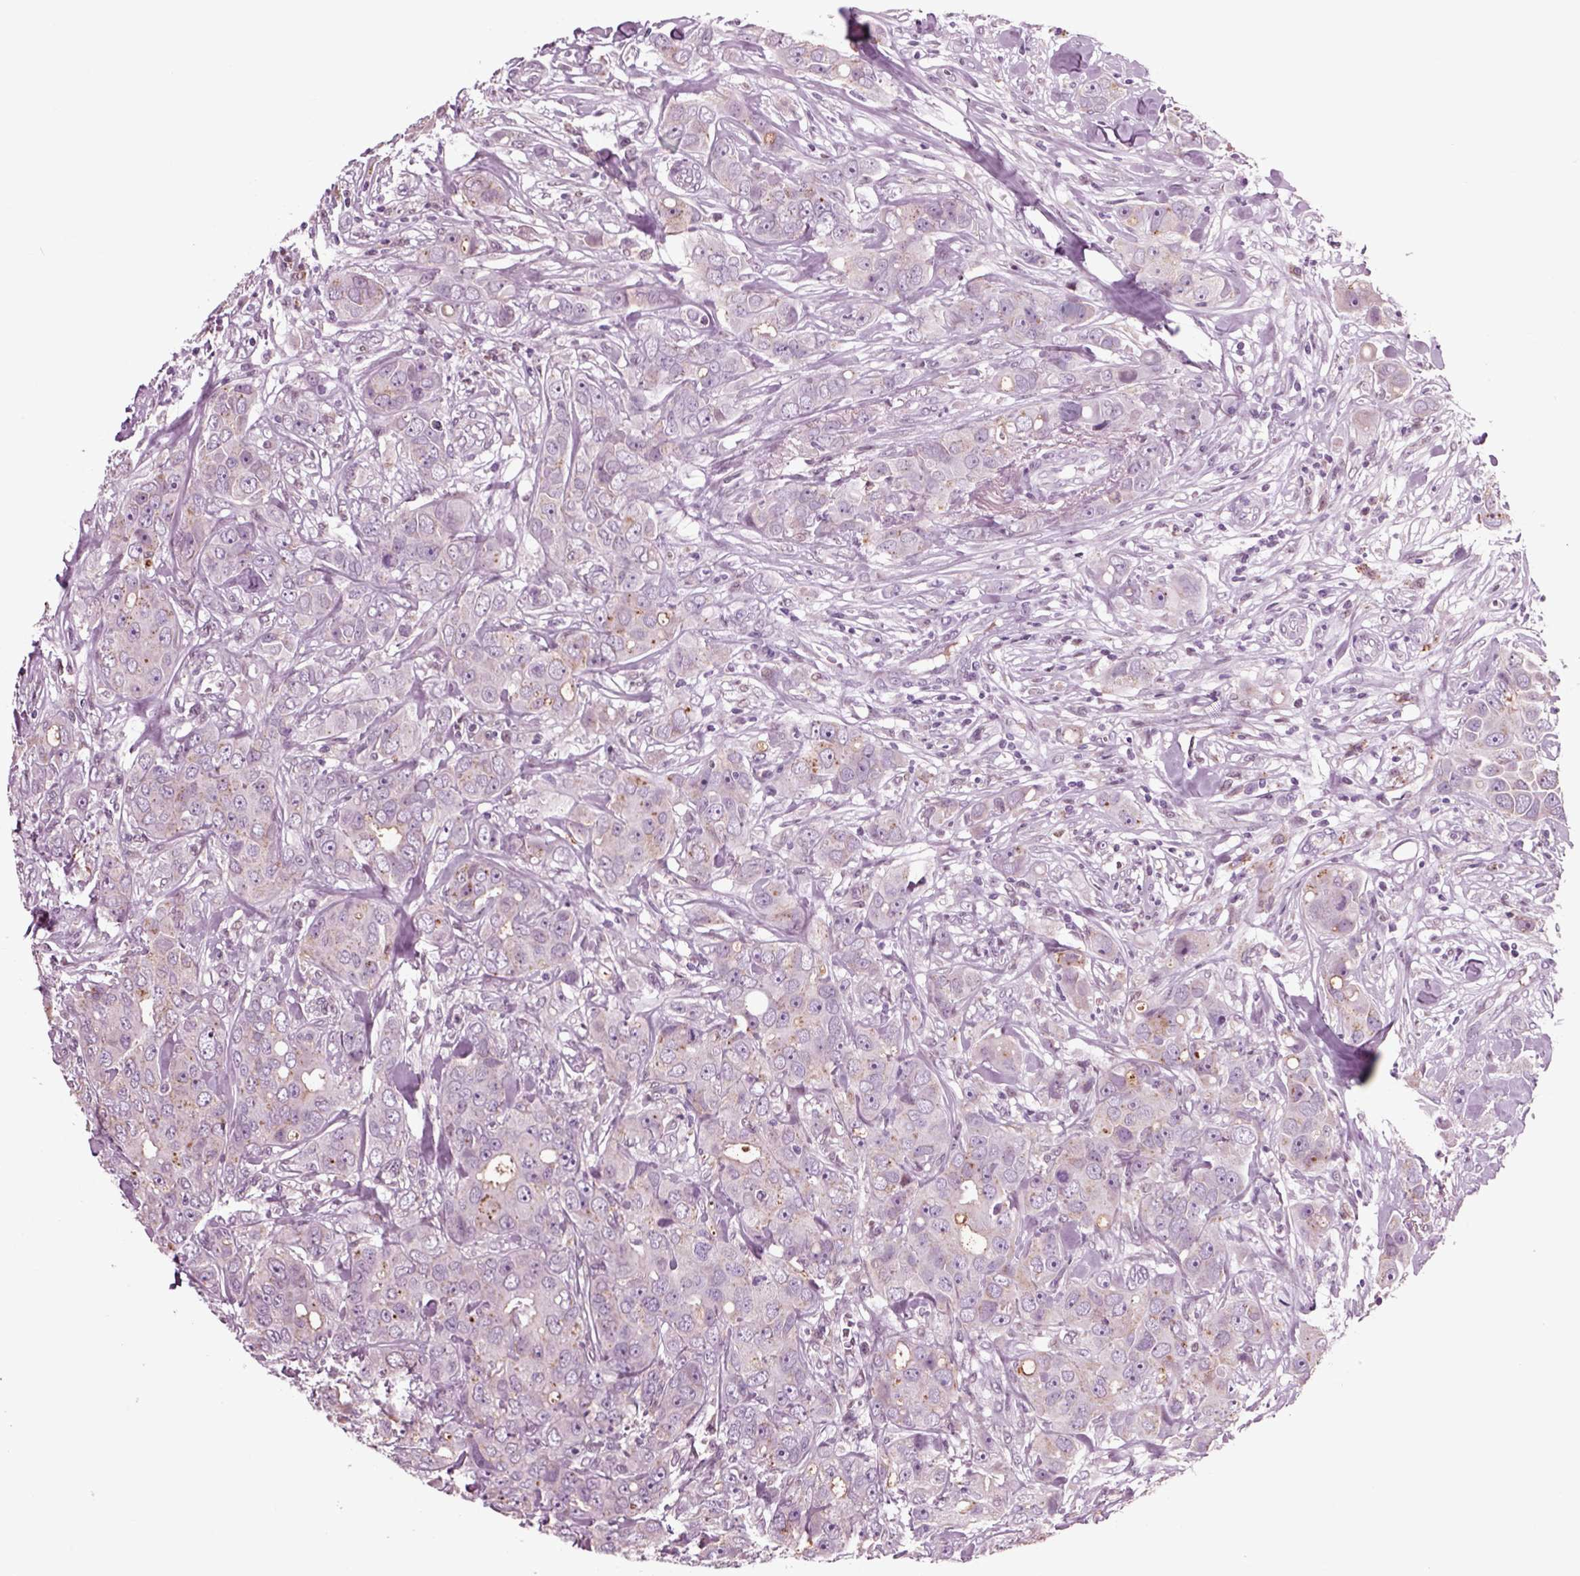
{"staining": {"intensity": "negative", "quantity": "none", "location": "none"}, "tissue": "breast cancer", "cell_type": "Tumor cells", "image_type": "cancer", "snomed": [{"axis": "morphology", "description": "Duct carcinoma"}, {"axis": "topography", "description": "Breast"}], "caption": "This is a micrograph of immunohistochemistry staining of breast invasive ductal carcinoma, which shows no staining in tumor cells. Nuclei are stained in blue.", "gene": "CHGB", "patient": {"sex": "female", "age": 43}}